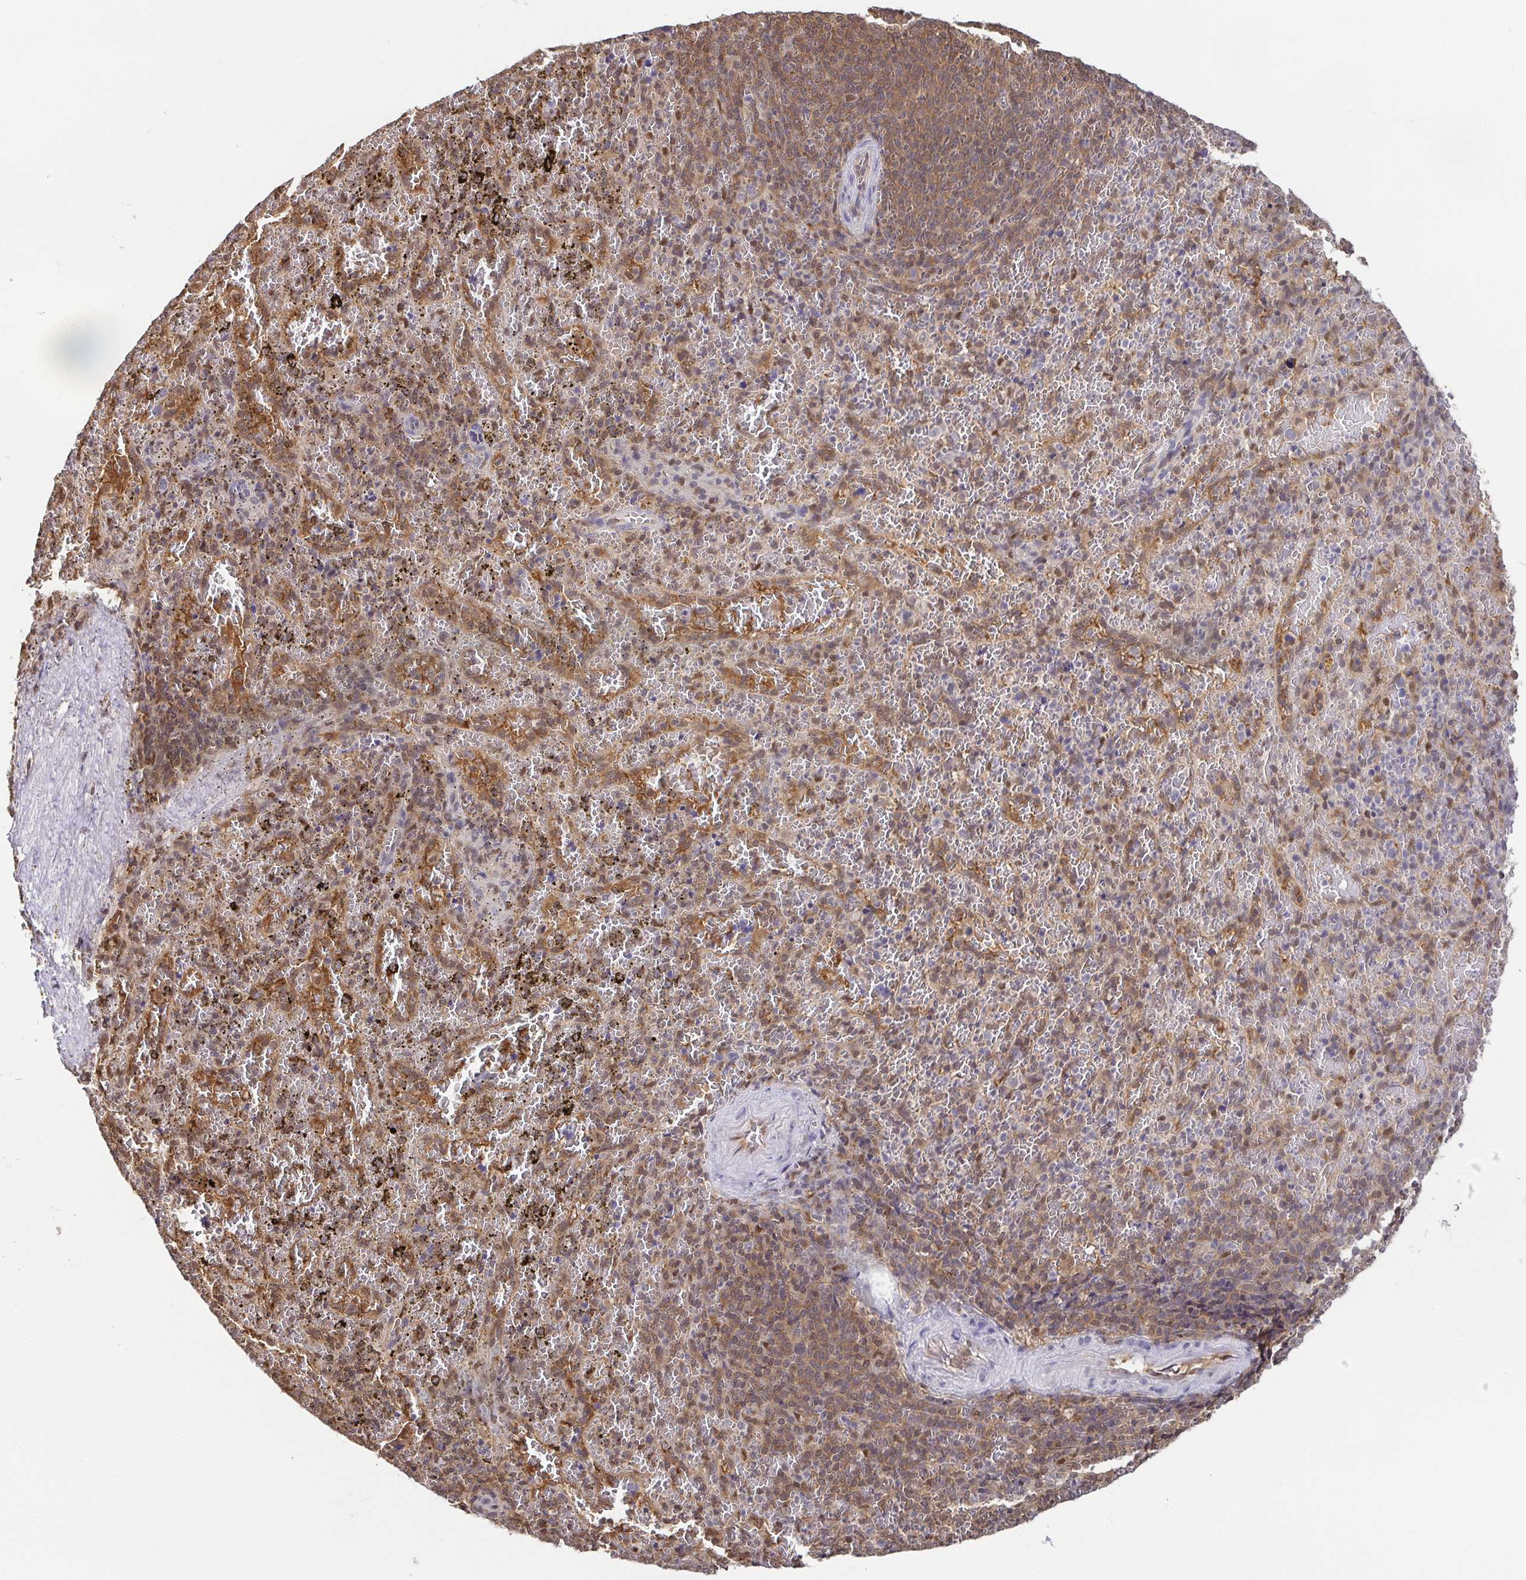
{"staining": {"intensity": "moderate", "quantity": "25%-75%", "location": "cytoplasmic/membranous,nuclear"}, "tissue": "spleen", "cell_type": "Cells in red pulp", "image_type": "normal", "snomed": [{"axis": "morphology", "description": "Normal tissue, NOS"}, {"axis": "topography", "description": "Spleen"}], "caption": "Immunohistochemical staining of benign spleen demonstrates 25%-75% levels of moderate cytoplasmic/membranous,nuclear protein expression in approximately 25%-75% of cells in red pulp. (Brightfield microscopy of DAB IHC at high magnification).", "gene": "PSMB9", "patient": {"sex": "female", "age": 50}}